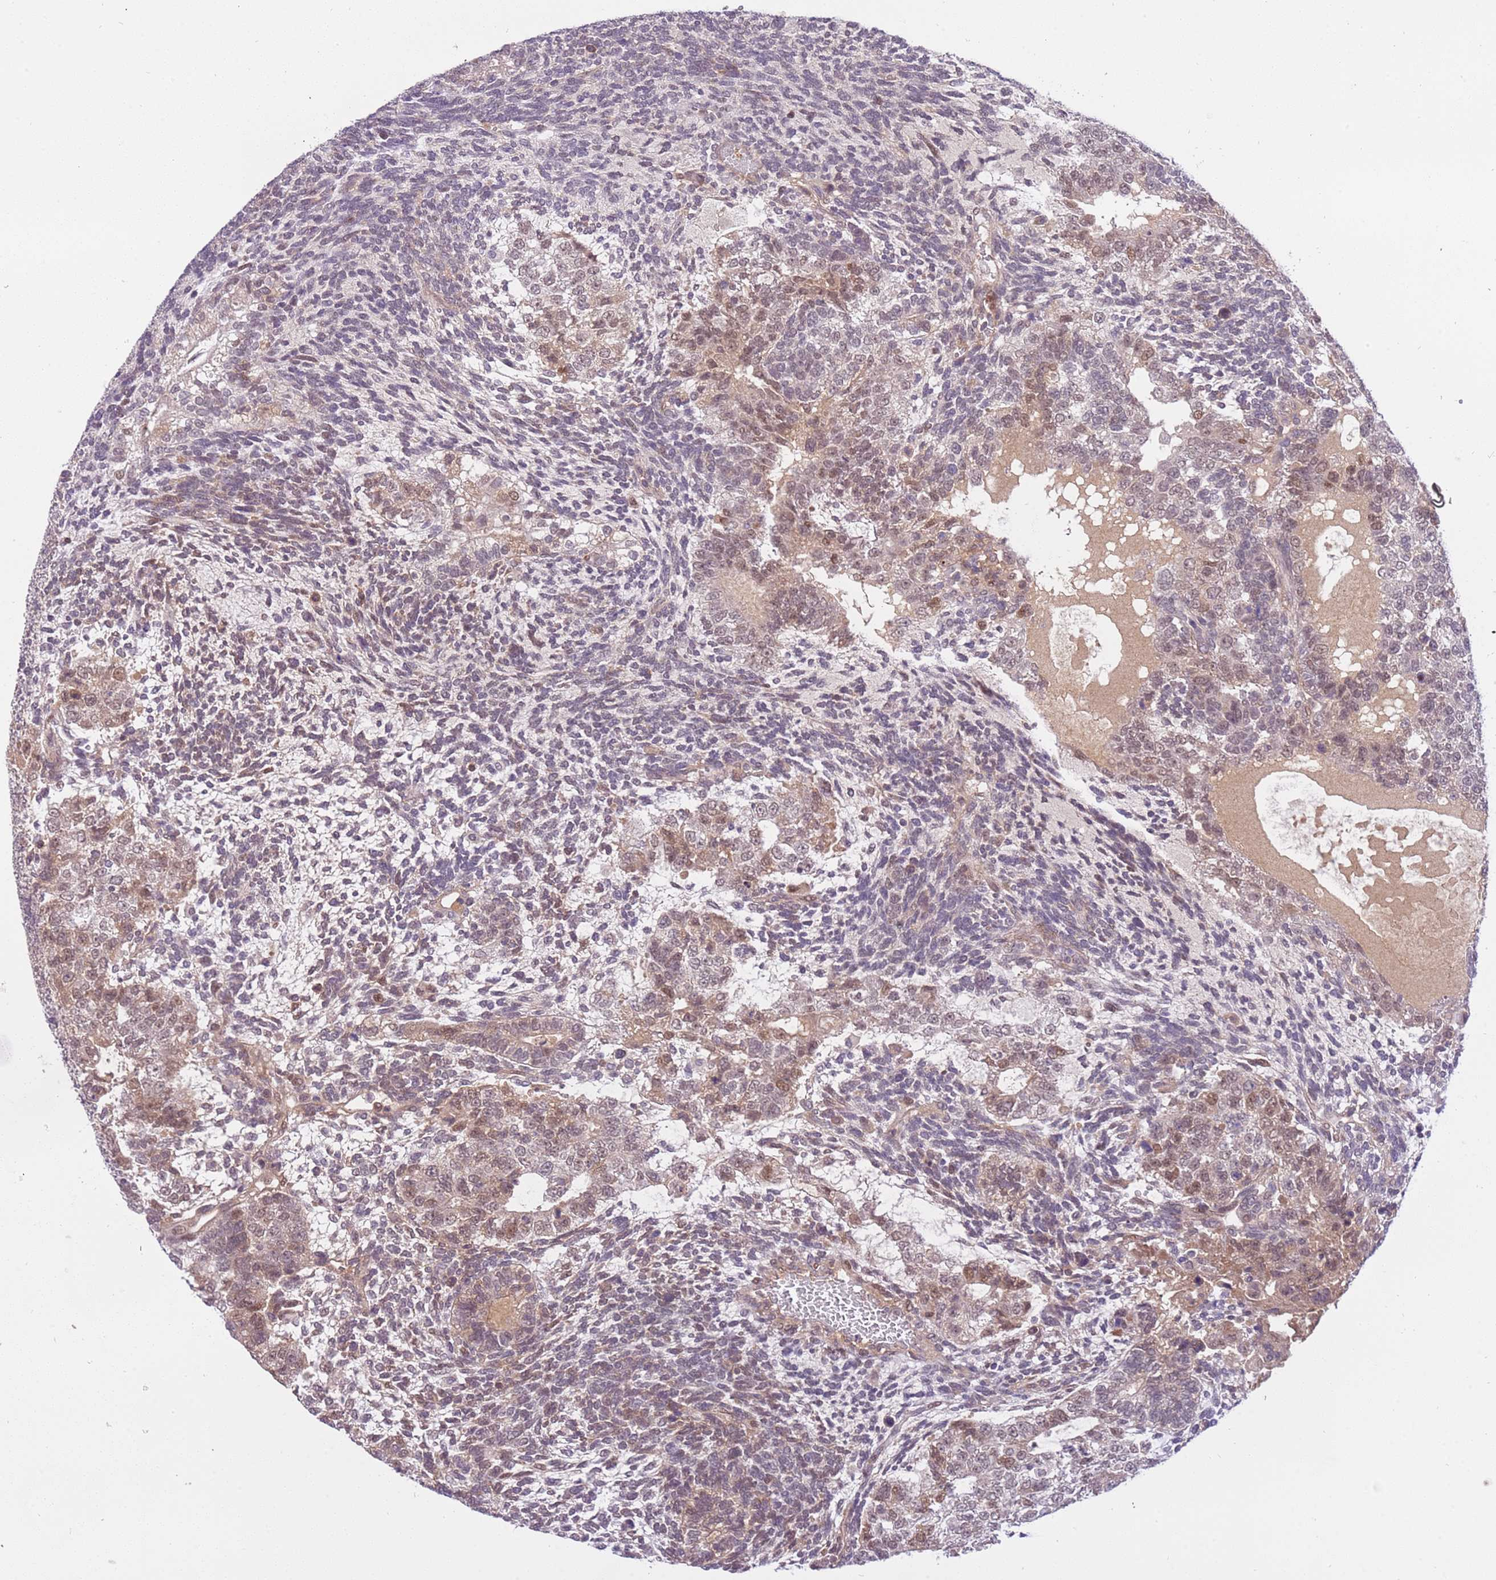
{"staining": {"intensity": "weak", "quantity": "25%-75%", "location": "cytoplasmic/membranous,nuclear"}, "tissue": "testis cancer", "cell_type": "Tumor cells", "image_type": "cancer", "snomed": [{"axis": "morphology", "description": "Carcinoma, Embryonal, NOS"}, {"axis": "topography", "description": "Testis"}], "caption": "The photomicrograph exhibits a brown stain indicating the presence of a protein in the cytoplasmic/membranous and nuclear of tumor cells in embryonal carcinoma (testis).", "gene": "MAGEF1", "patient": {"sex": "male", "age": 23}}